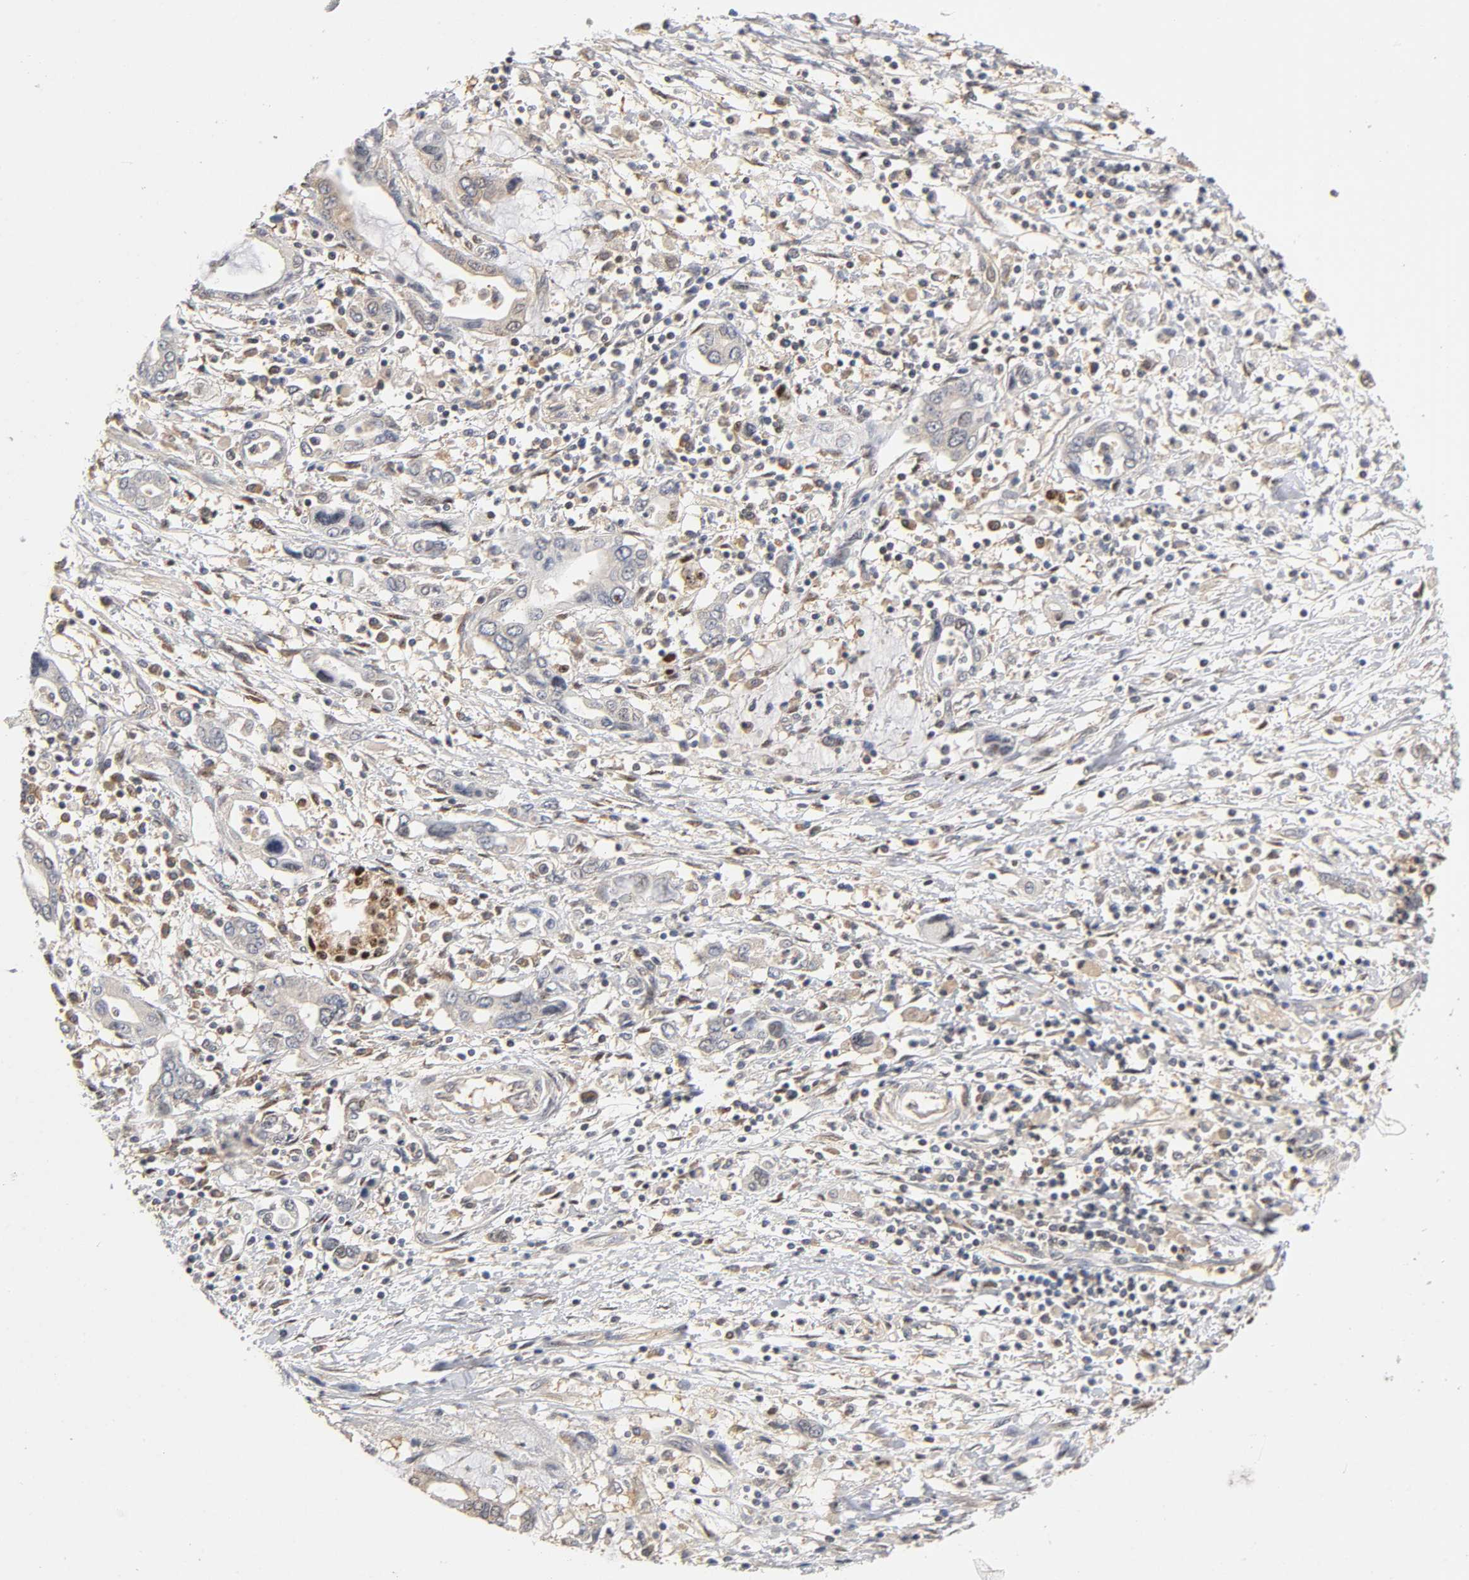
{"staining": {"intensity": "moderate", "quantity": "25%-75%", "location": "nuclear"}, "tissue": "pancreatic cancer", "cell_type": "Tumor cells", "image_type": "cancer", "snomed": [{"axis": "morphology", "description": "Adenocarcinoma, NOS"}, {"axis": "topography", "description": "Pancreas"}], "caption": "A brown stain shows moderate nuclear expression of a protein in human pancreatic adenocarcinoma tumor cells.", "gene": "PAFAH1B1", "patient": {"sex": "female", "age": 57}}